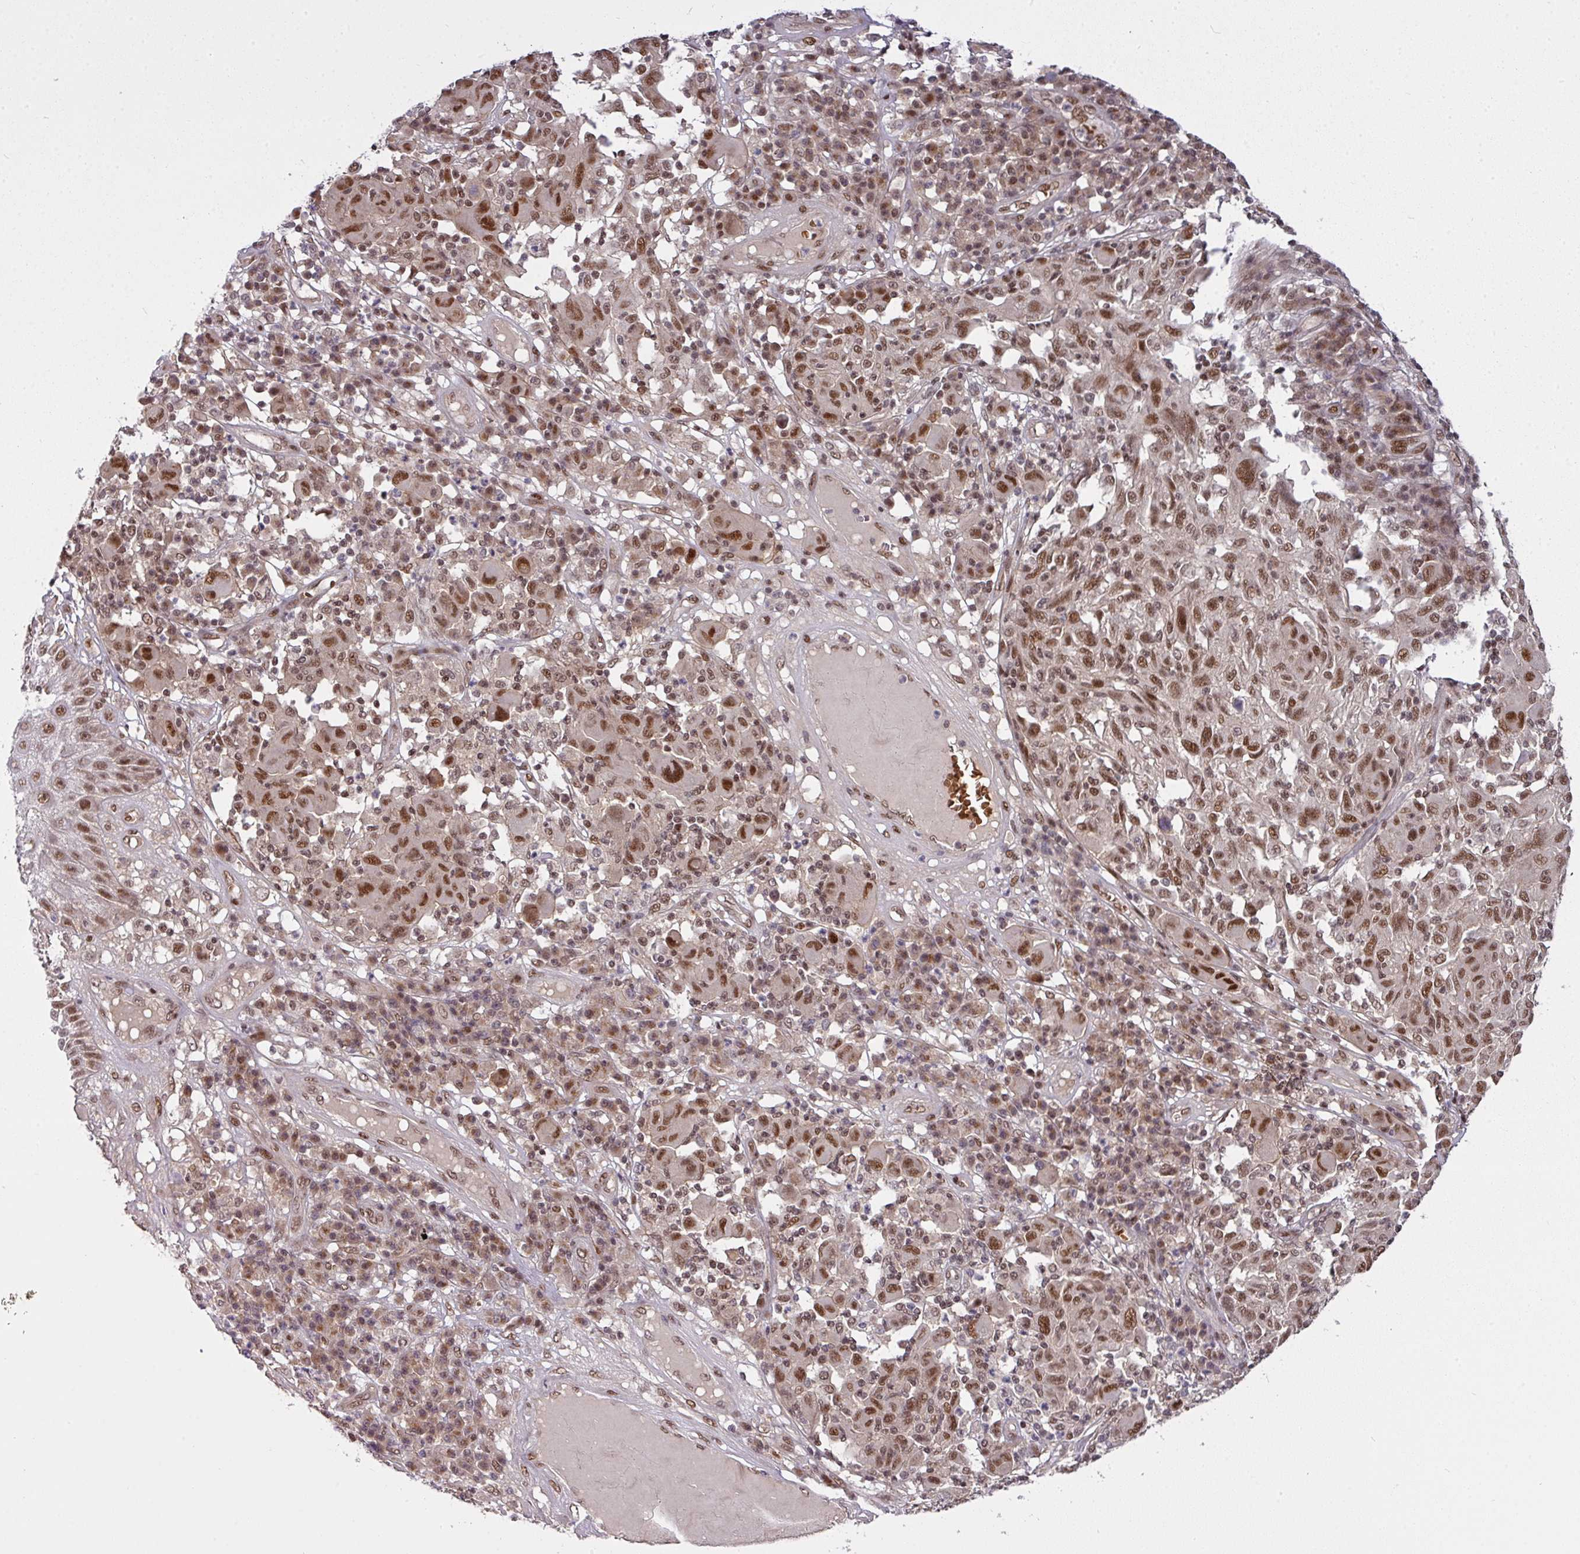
{"staining": {"intensity": "moderate", "quantity": ">75%", "location": "nuclear"}, "tissue": "melanoma", "cell_type": "Tumor cells", "image_type": "cancer", "snomed": [{"axis": "morphology", "description": "Malignant melanoma, NOS"}, {"axis": "topography", "description": "Skin"}], "caption": "Moderate nuclear positivity for a protein is present in approximately >75% of tumor cells of malignant melanoma using IHC.", "gene": "CIC", "patient": {"sex": "male", "age": 53}}